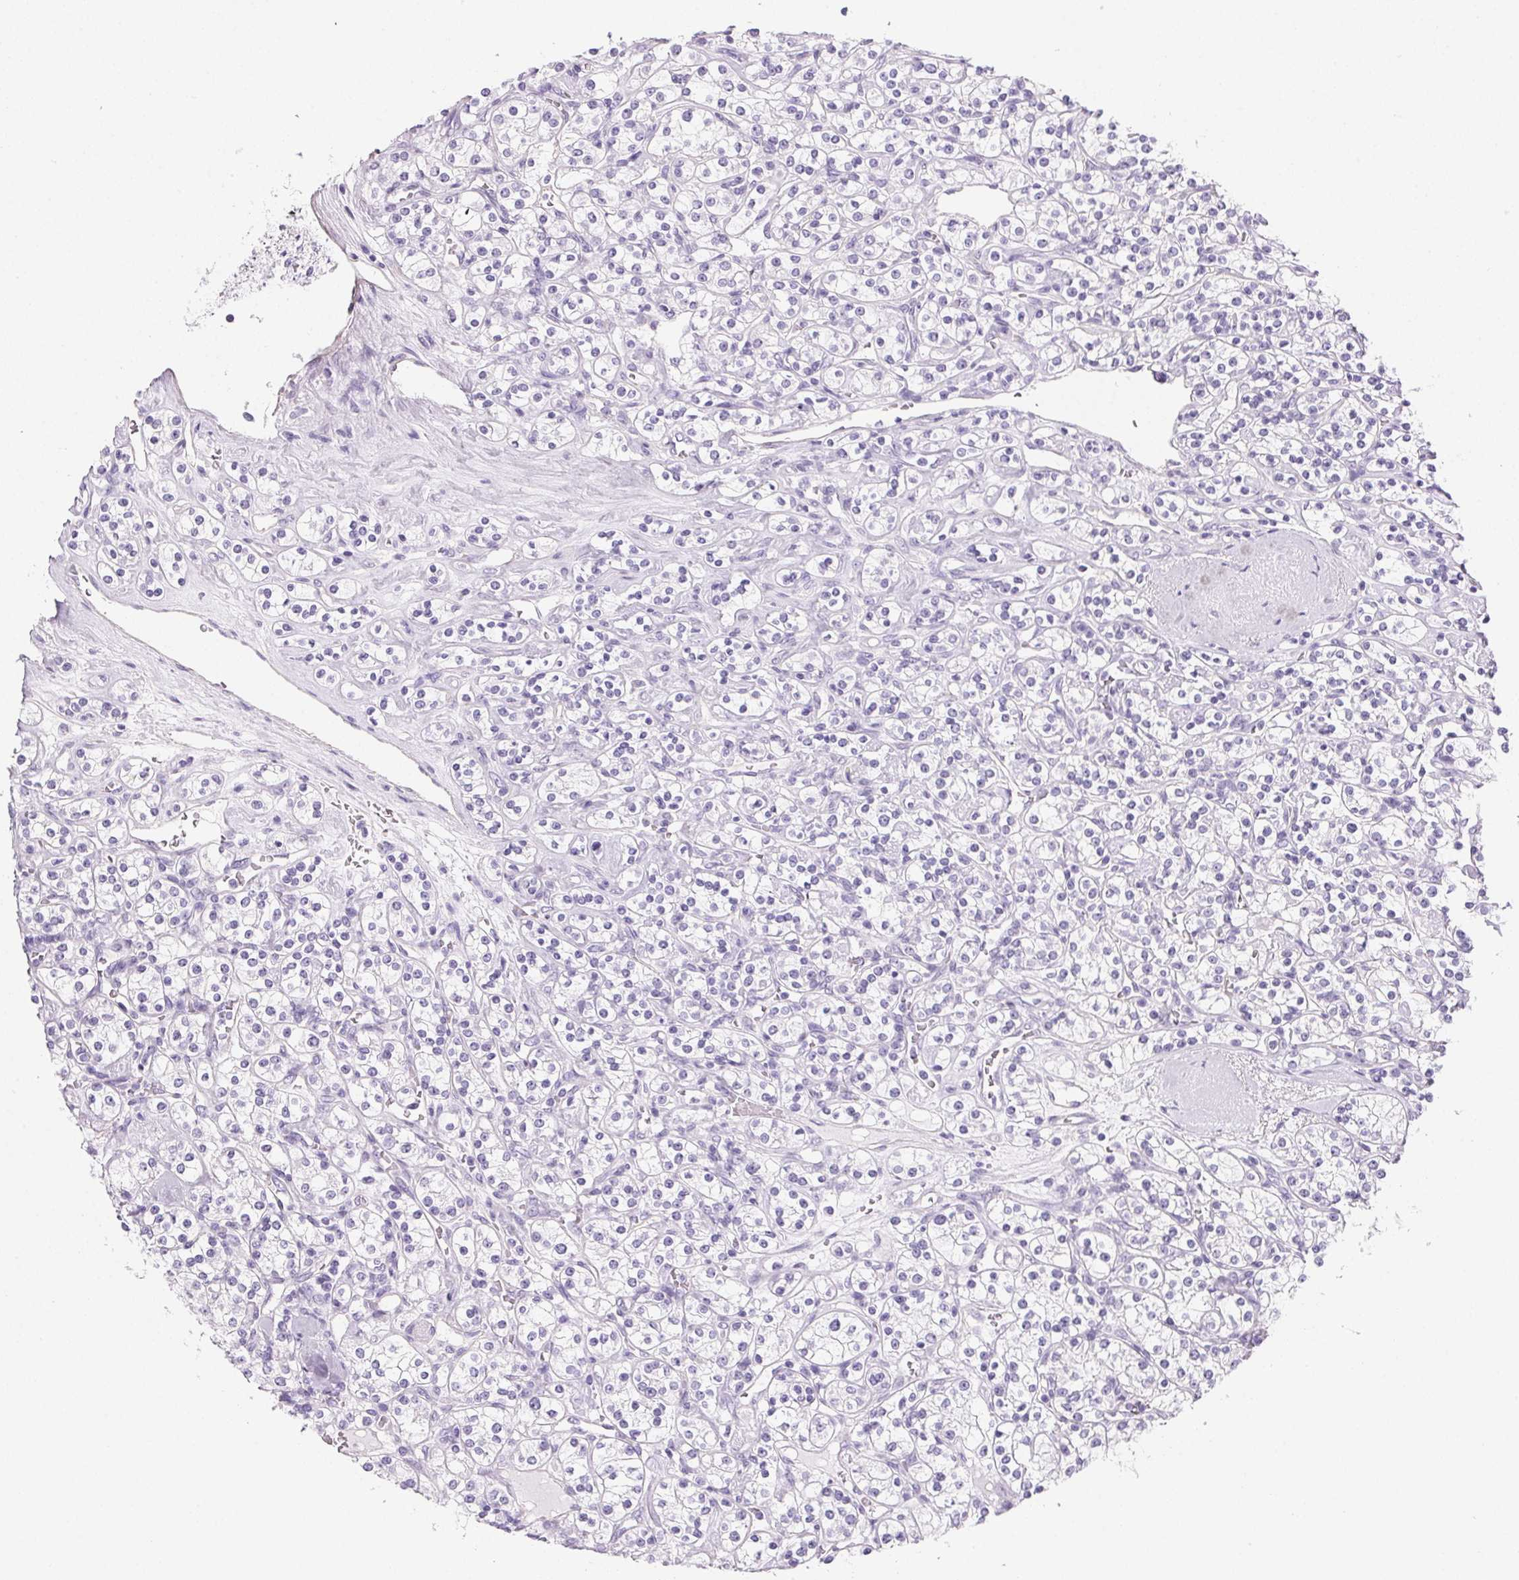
{"staining": {"intensity": "negative", "quantity": "none", "location": "none"}, "tissue": "renal cancer", "cell_type": "Tumor cells", "image_type": "cancer", "snomed": [{"axis": "morphology", "description": "Adenocarcinoma, NOS"}, {"axis": "topography", "description": "Kidney"}], "caption": "The immunohistochemistry (IHC) image has no significant staining in tumor cells of renal cancer (adenocarcinoma) tissue.", "gene": "PRSS3", "patient": {"sex": "male", "age": 77}}